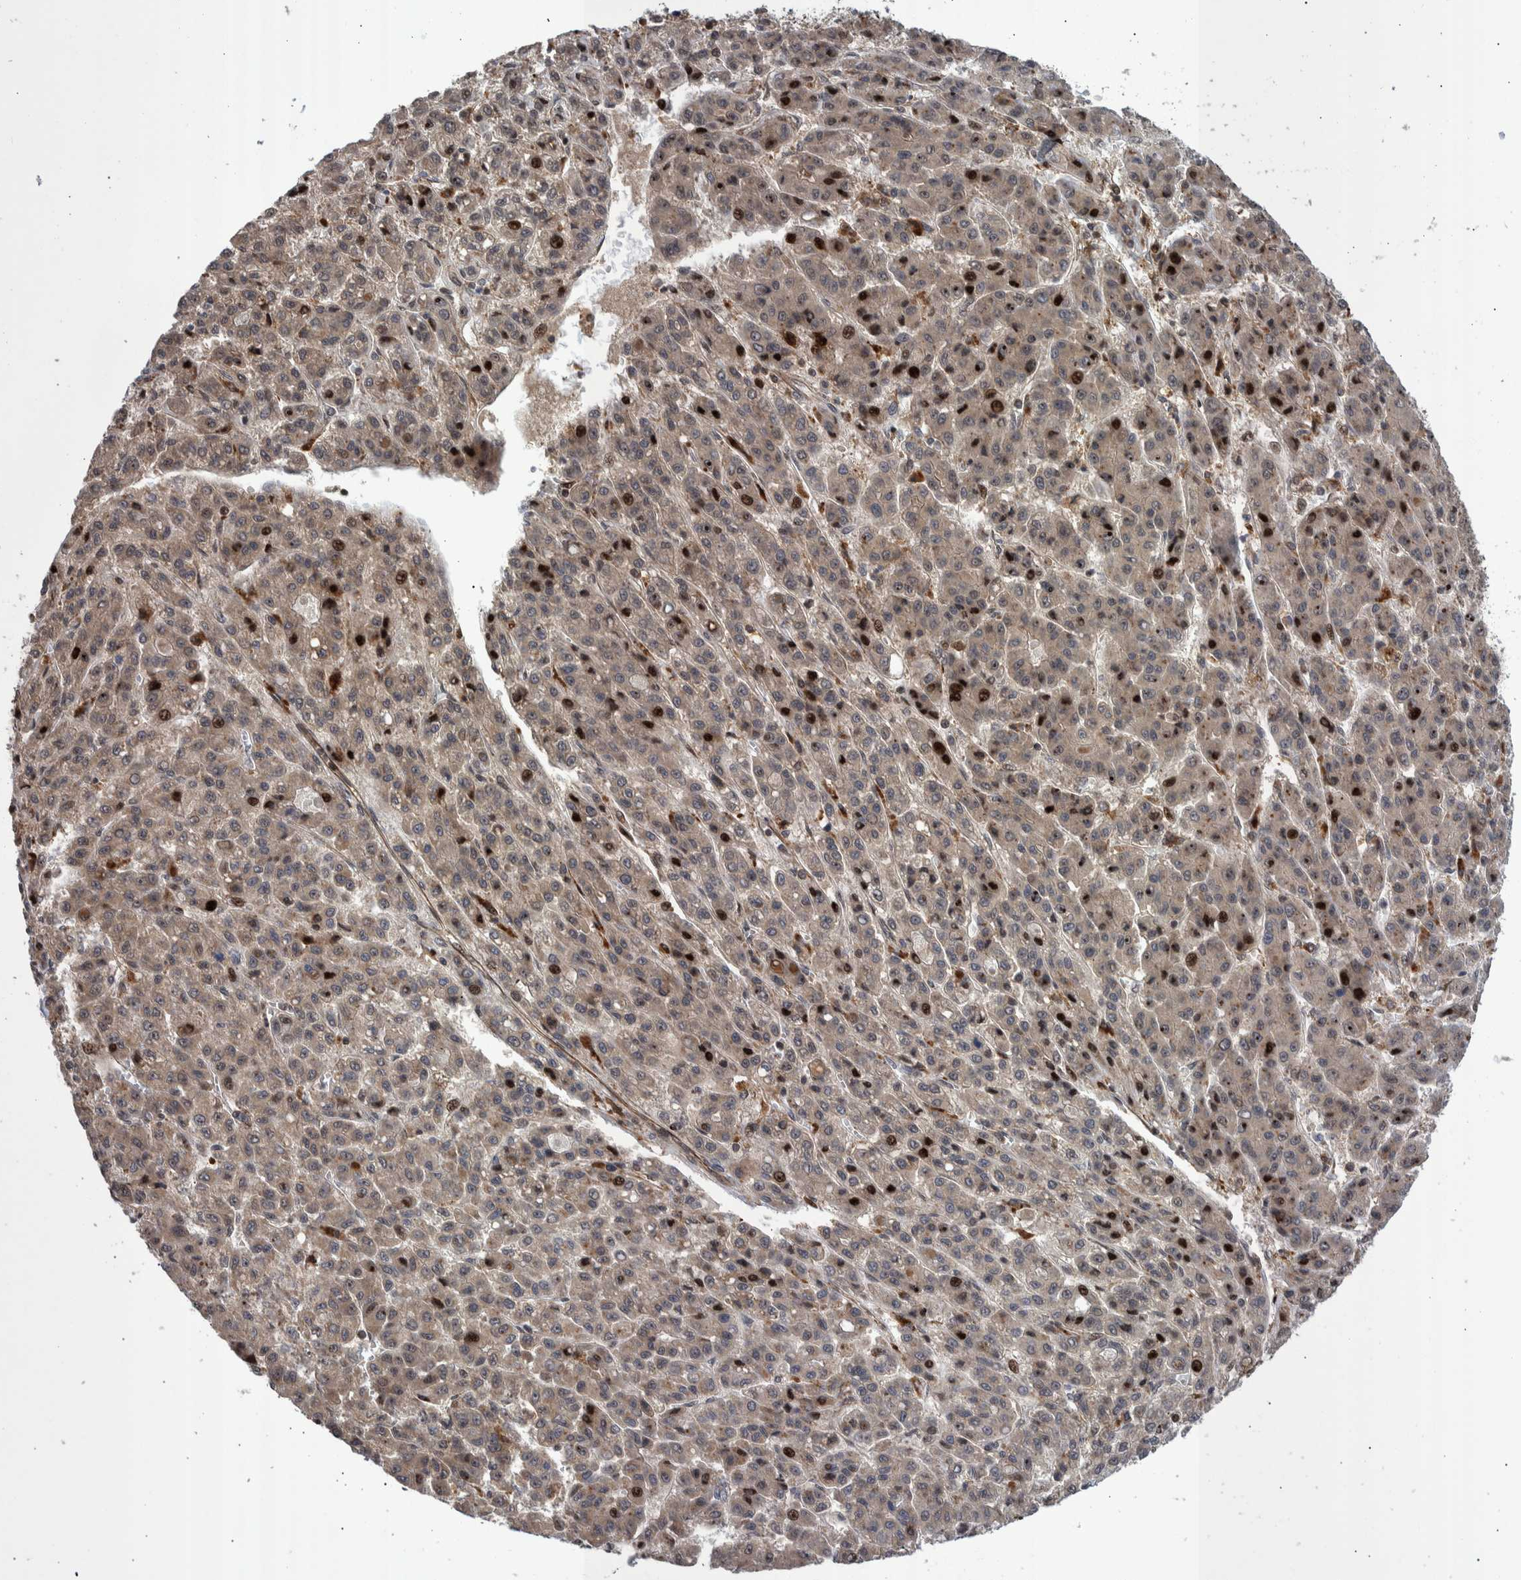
{"staining": {"intensity": "weak", "quantity": ">75%", "location": "cytoplasmic/membranous,nuclear"}, "tissue": "liver cancer", "cell_type": "Tumor cells", "image_type": "cancer", "snomed": [{"axis": "morphology", "description": "Carcinoma, Hepatocellular, NOS"}, {"axis": "topography", "description": "Liver"}], "caption": "This photomicrograph shows IHC staining of hepatocellular carcinoma (liver), with low weak cytoplasmic/membranous and nuclear staining in about >75% of tumor cells.", "gene": "SHISA6", "patient": {"sex": "male", "age": 70}}